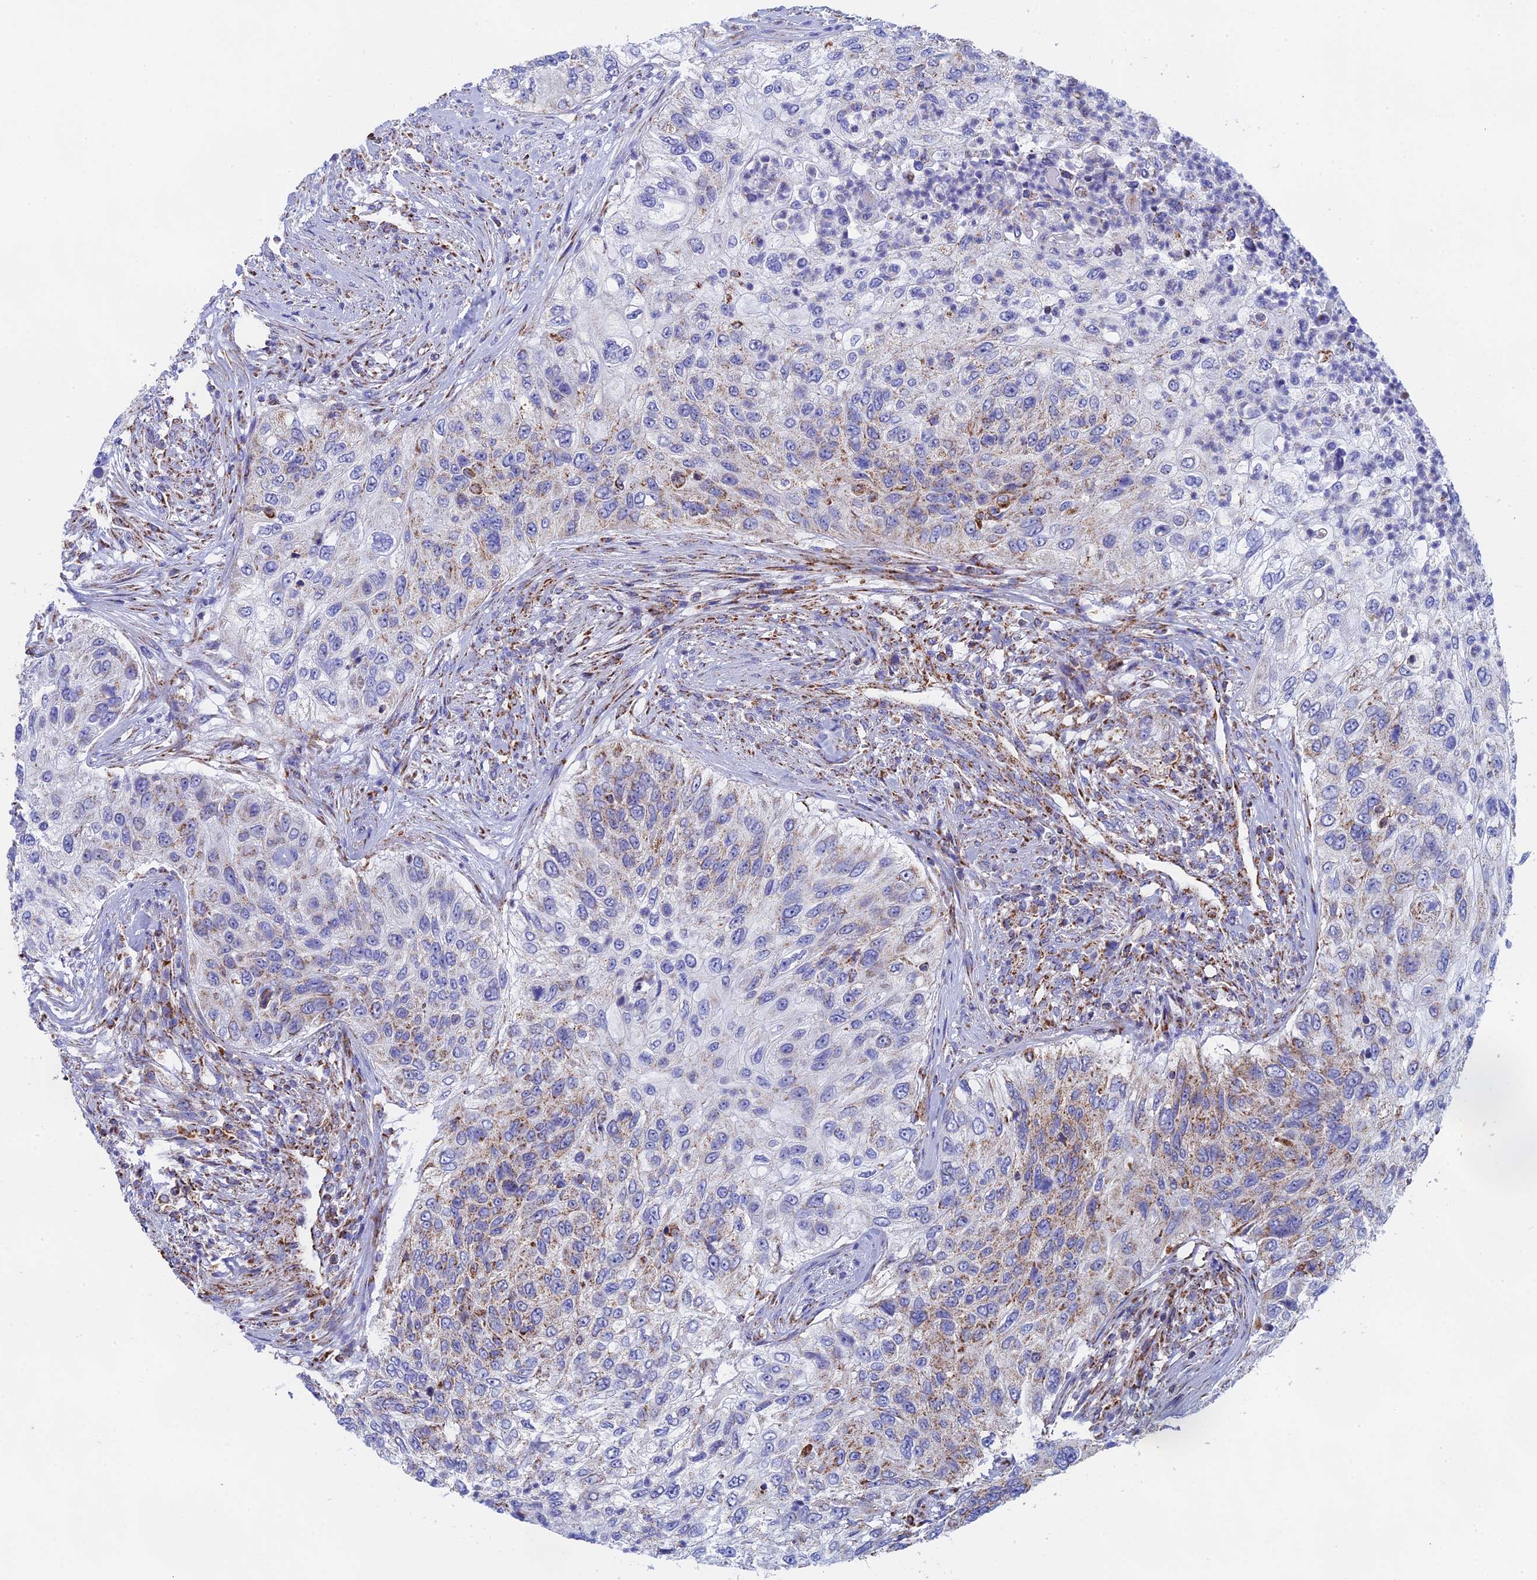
{"staining": {"intensity": "moderate", "quantity": "<25%", "location": "cytoplasmic/membranous"}, "tissue": "urothelial cancer", "cell_type": "Tumor cells", "image_type": "cancer", "snomed": [{"axis": "morphology", "description": "Urothelial carcinoma, High grade"}, {"axis": "topography", "description": "Urinary bladder"}], "caption": "This is a micrograph of IHC staining of high-grade urothelial carcinoma, which shows moderate positivity in the cytoplasmic/membranous of tumor cells.", "gene": "NDUFA5", "patient": {"sex": "female", "age": 60}}